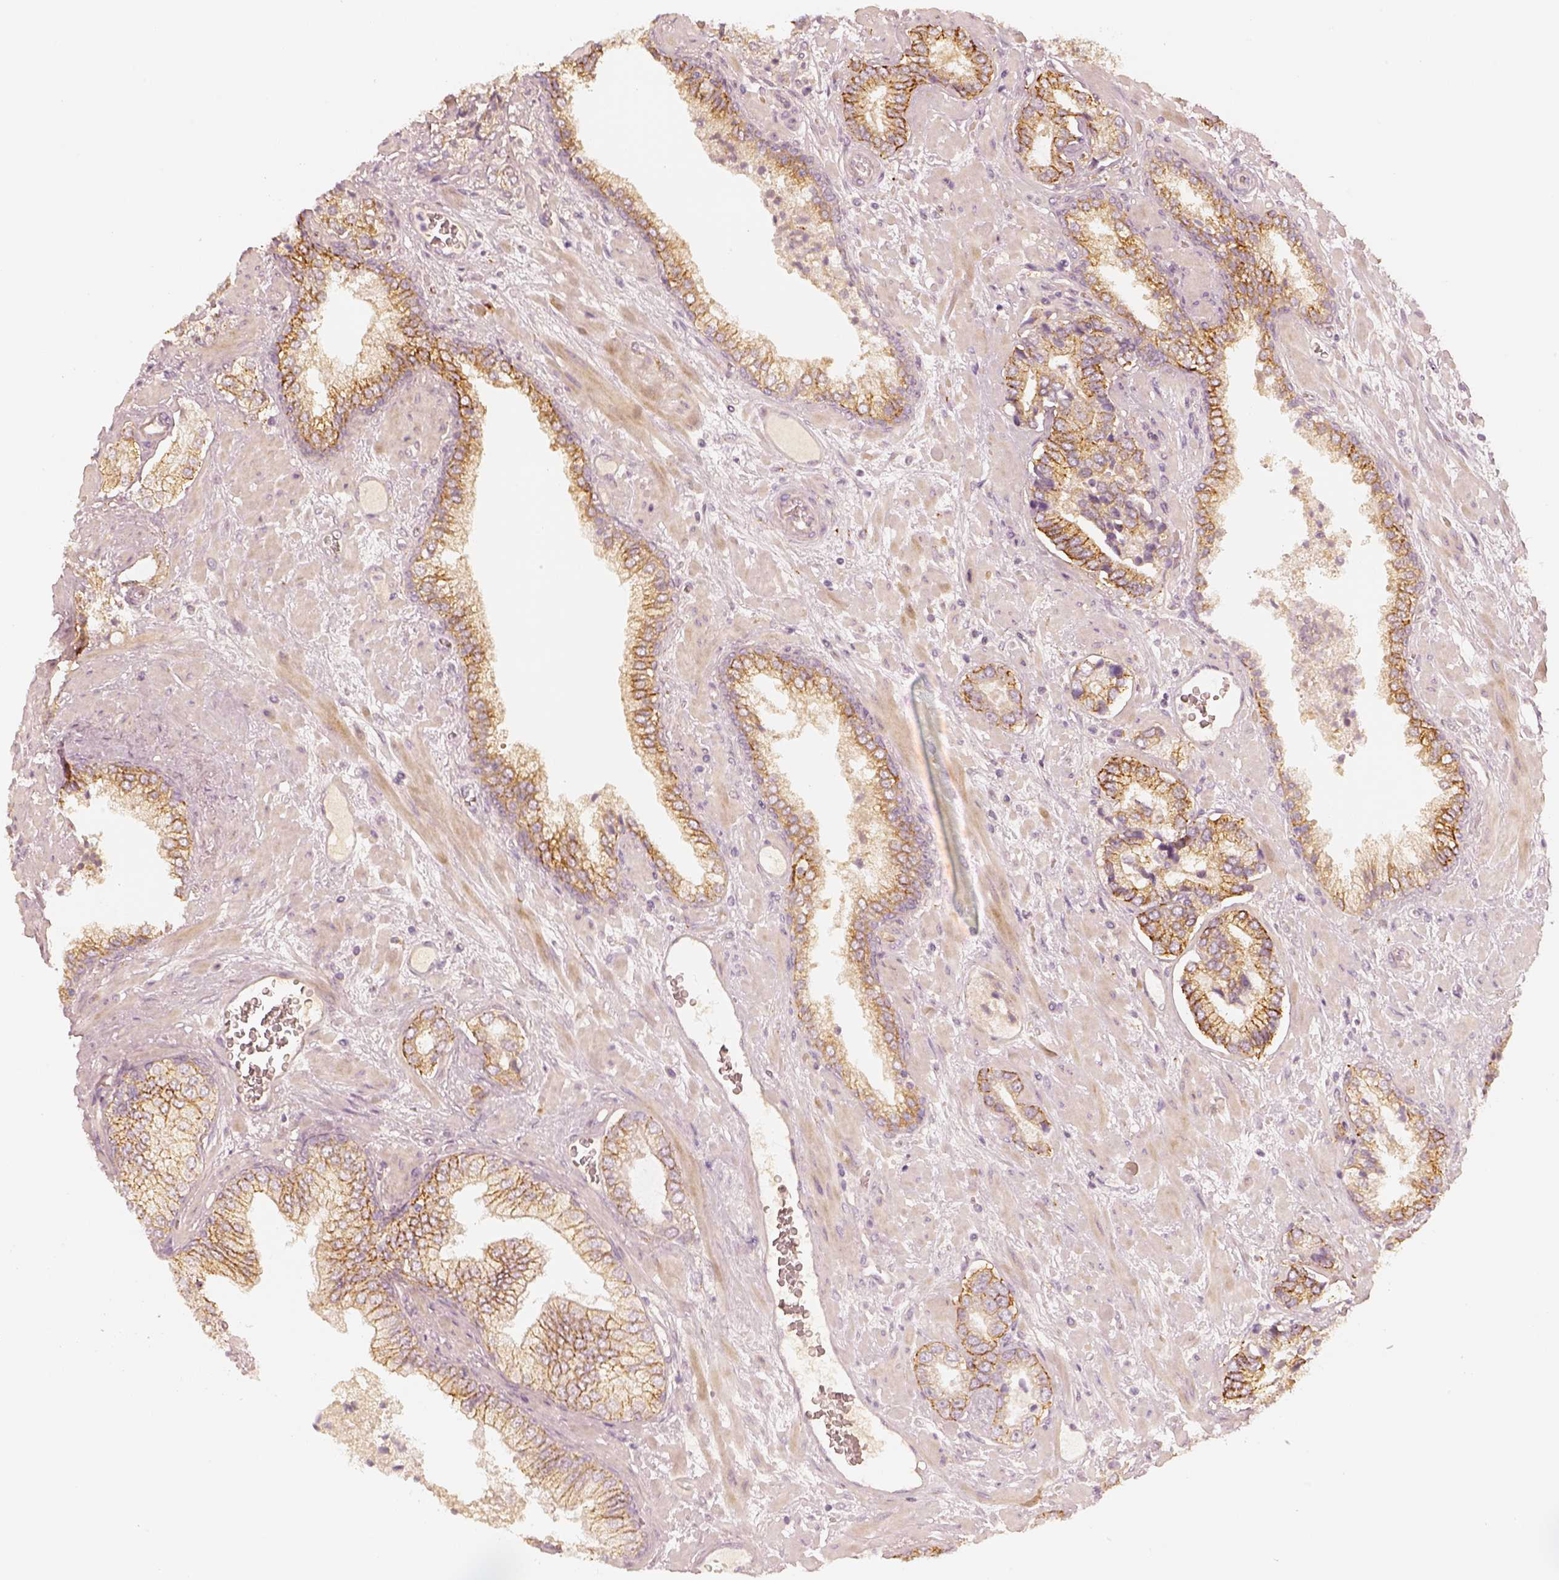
{"staining": {"intensity": "moderate", "quantity": ">75%", "location": "cytoplasmic/membranous"}, "tissue": "prostate cancer", "cell_type": "Tumor cells", "image_type": "cancer", "snomed": [{"axis": "morphology", "description": "Adenocarcinoma, Low grade"}, {"axis": "topography", "description": "Prostate"}], "caption": "Human prostate adenocarcinoma (low-grade) stained for a protein (brown) displays moderate cytoplasmic/membranous positive expression in approximately >75% of tumor cells.", "gene": "GORASP2", "patient": {"sex": "male", "age": 61}}